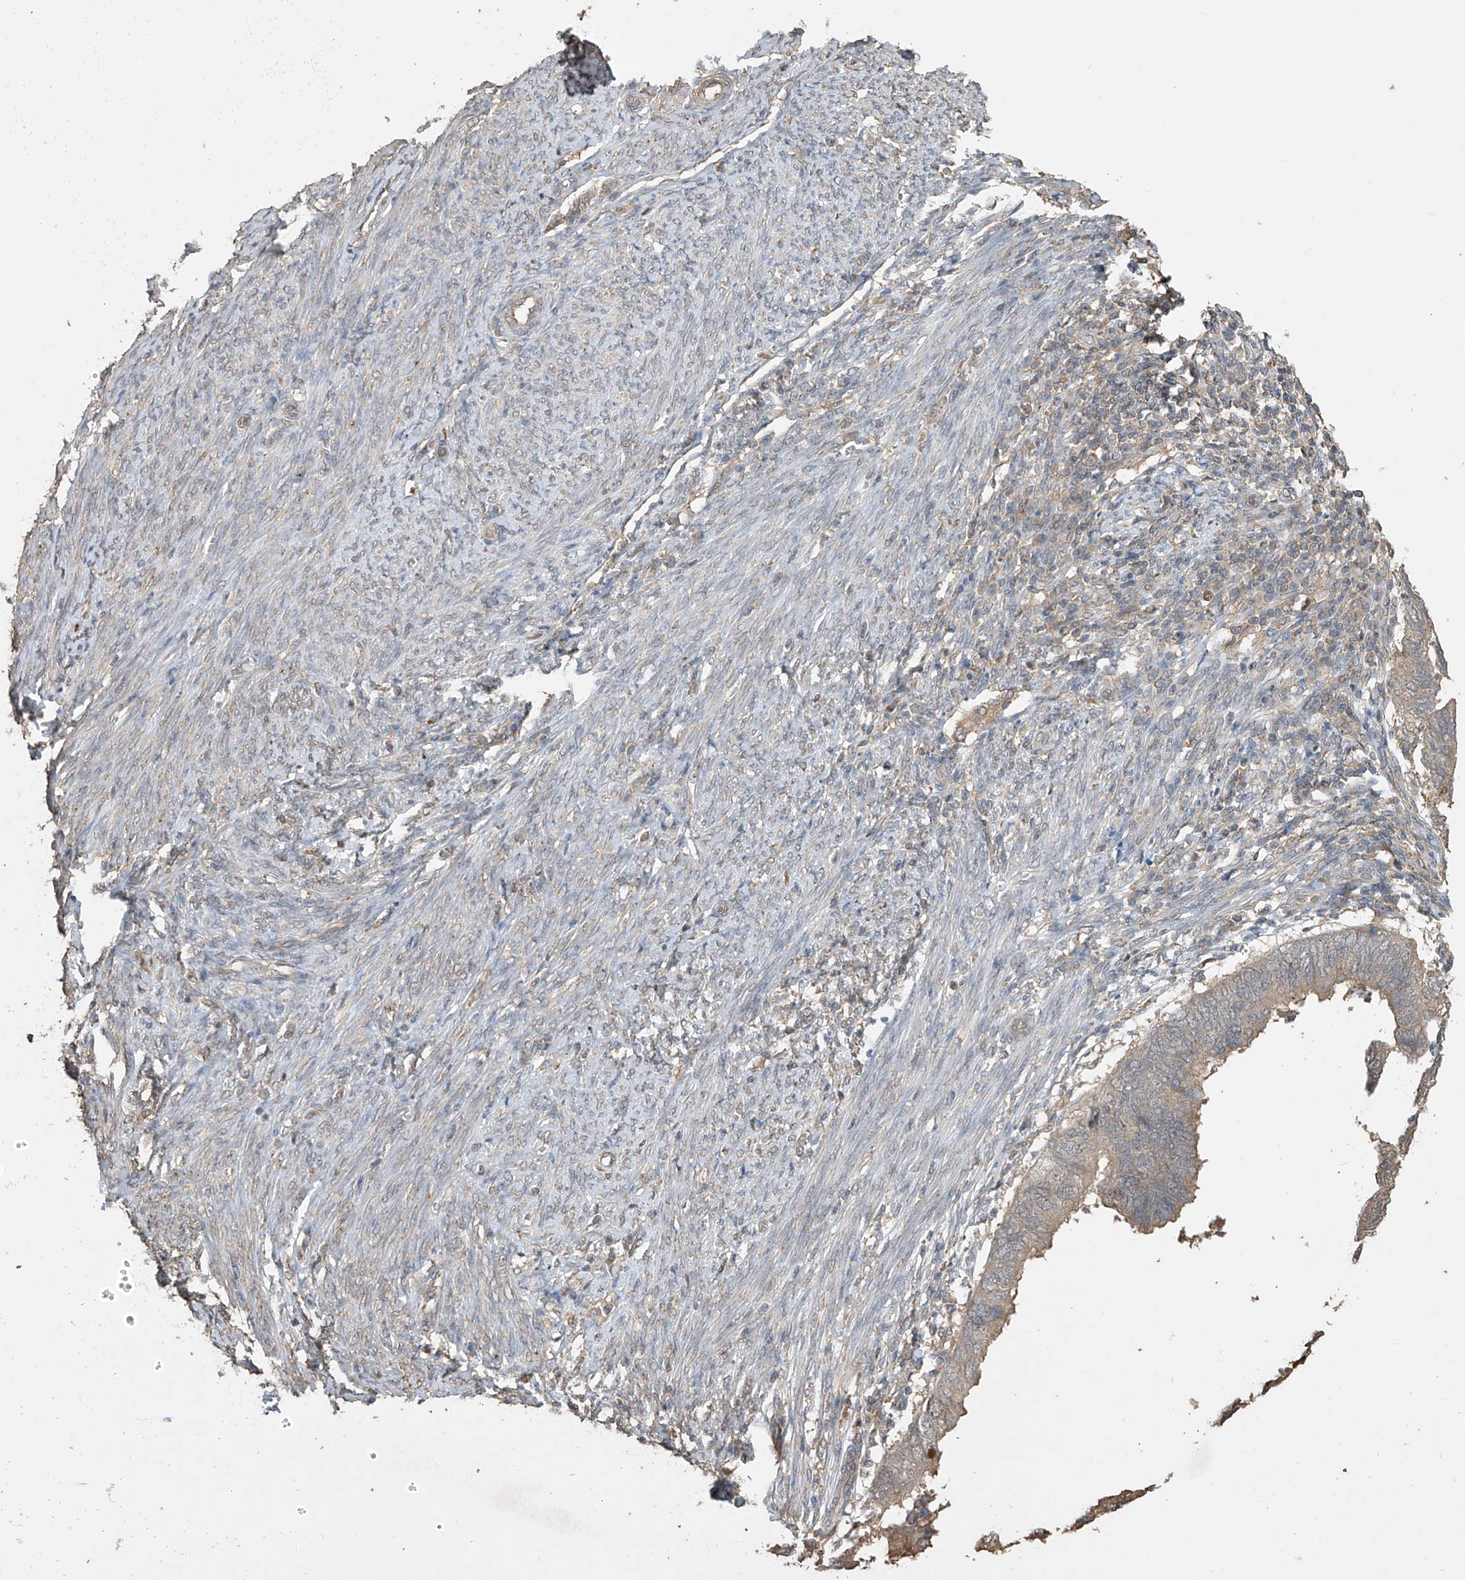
{"staining": {"intensity": "weak", "quantity": "25%-75%", "location": "cytoplasmic/membranous"}, "tissue": "endometrial cancer", "cell_type": "Tumor cells", "image_type": "cancer", "snomed": [{"axis": "morphology", "description": "Adenocarcinoma, NOS"}, {"axis": "topography", "description": "Uterus"}], "caption": "Adenocarcinoma (endometrial) stained with a protein marker shows weak staining in tumor cells.", "gene": "SLFN14", "patient": {"sex": "female", "age": 77}}